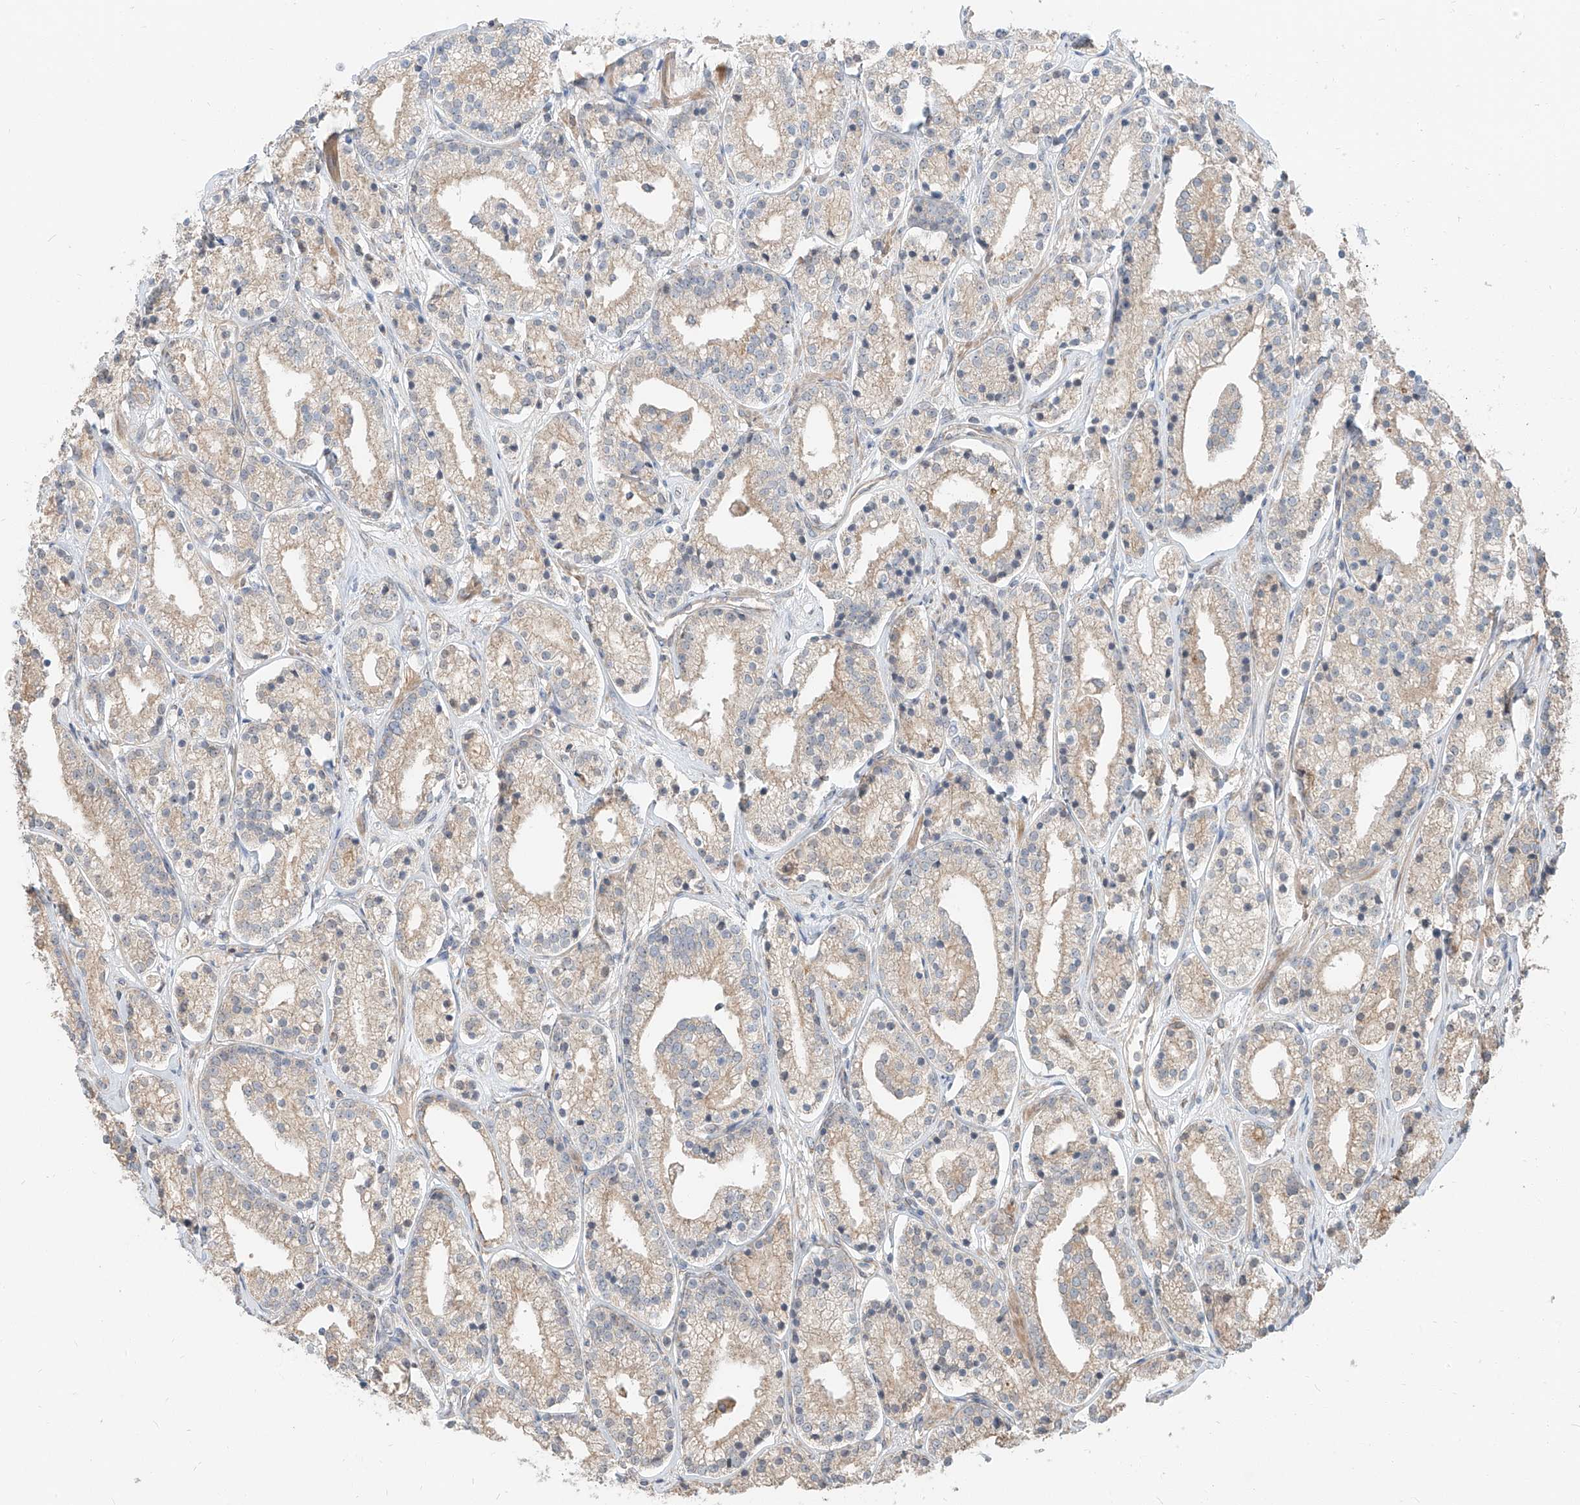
{"staining": {"intensity": "weak", "quantity": "25%-75%", "location": "cytoplasmic/membranous"}, "tissue": "prostate cancer", "cell_type": "Tumor cells", "image_type": "cancer", "snomed": [{"axis": "morphology", "description": "Adenocarcinoma, High grade"}, {"axis": "topography", "description": "Prostate"}], "caption": "Immunohistochemical staining of human prostate high-grade adenocarcinoma reveals low levels of weak cytoplasmic/membranous protein positivity in approximately 25%-75% of tumor cells.", "gene": "STX19", "patient": {"sex": "male", "age": 69}}